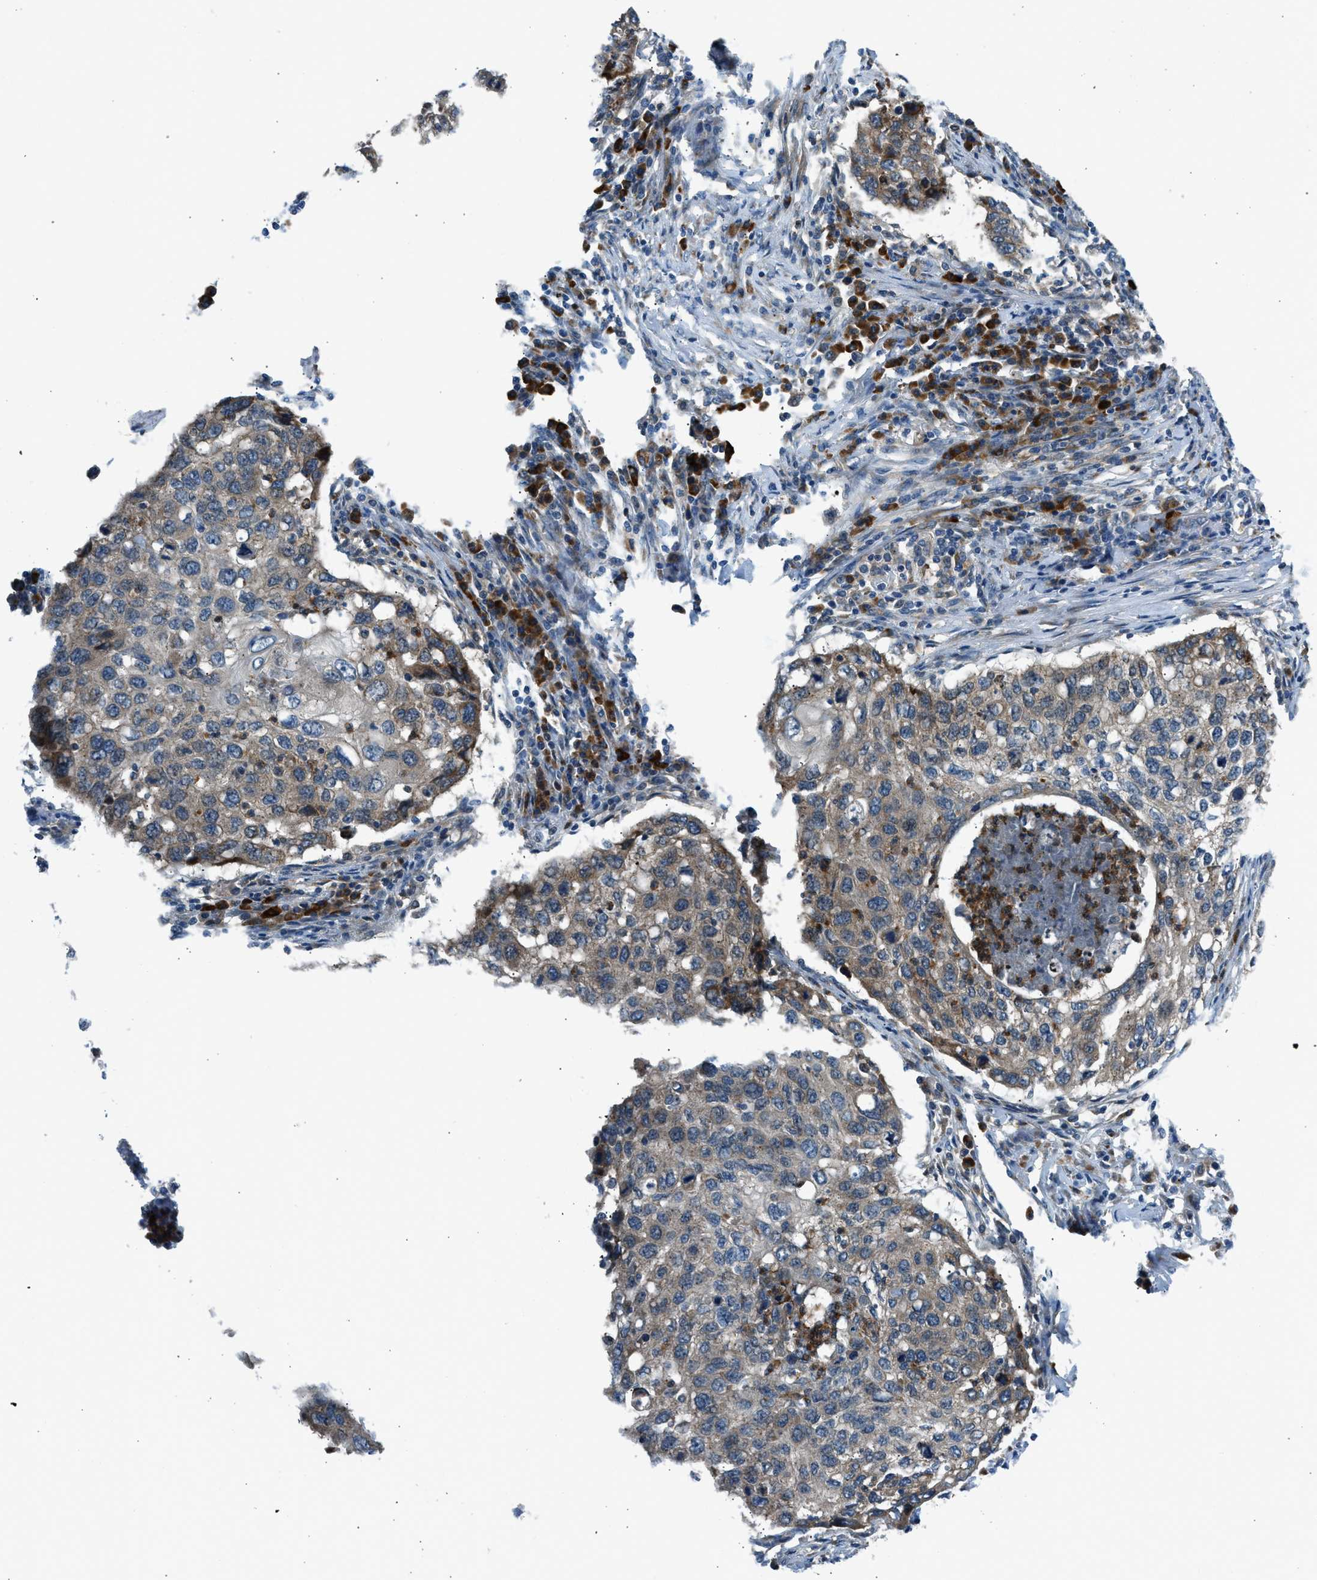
{"staining": {"intensity": "weak", "quantity": ">75%", "location": "cytoplasmic/membranous"}, "tissue": "lung cancer", "cell_type": "Tumor cells", "image_type": "cancer", "snomed": [{"axis": "morphology", "description": "Squamous cell carcinoma, NOS"}, {"axis": "topography", "description": "Lung"}], "caption": "The immunohistochemical stain shows weak cytoplasmic/membranous expression in tumor cells of lung cancer (squamous cell carcinoma) tissue. (DAB (3,3'-diaminobenzidine) IHC with brightfield microscopy, high magnification).", "gene": "EDARADD", "patient": {"sex": "female", "age": 63}}